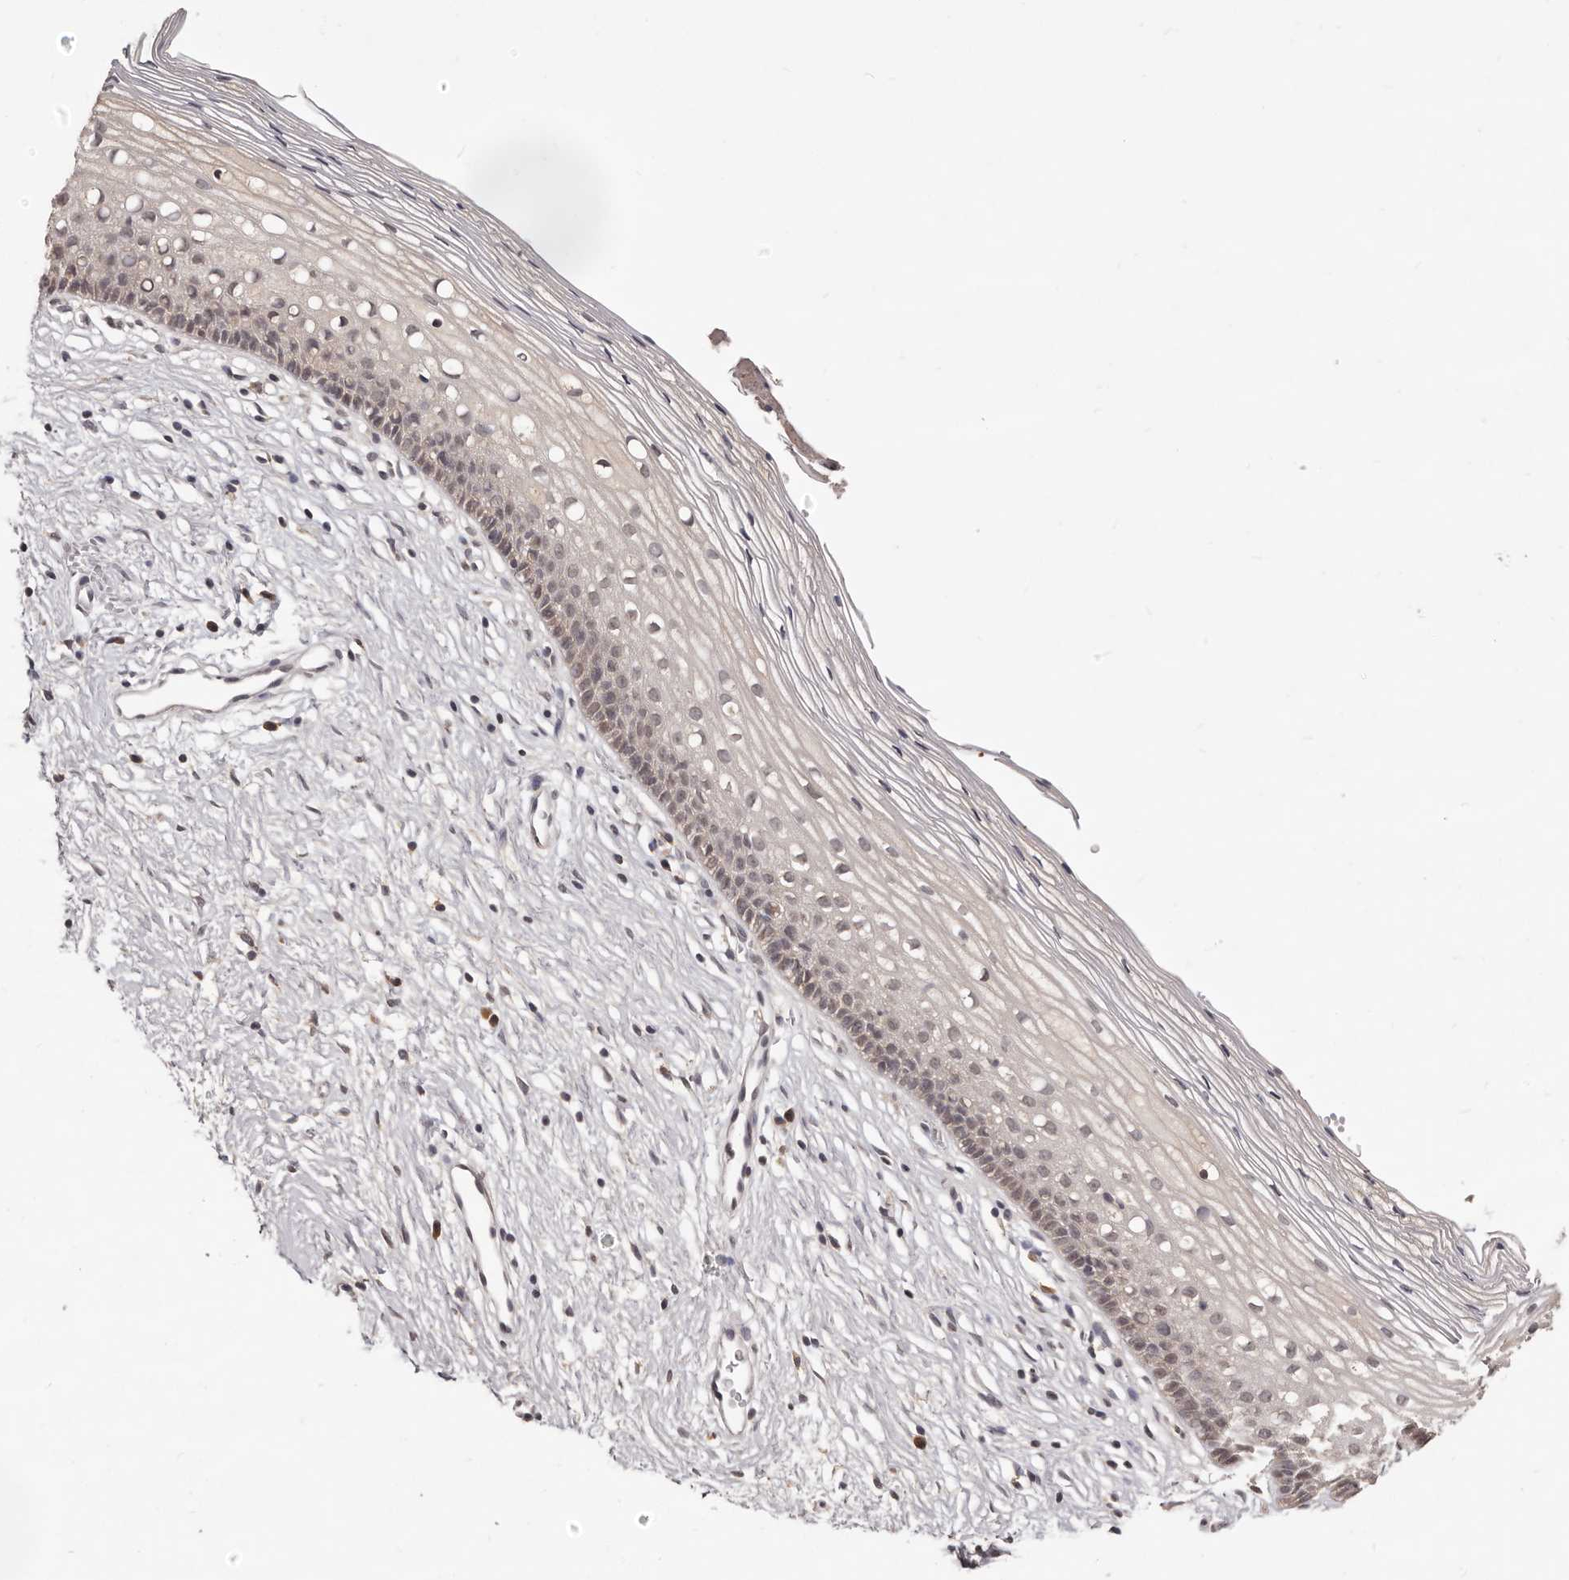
{"staining": {"intensity": "weak", "quantity": "25%-75%", "location": "cytoplasmic/membranous"}, "tissue": "cervix", "cell_type": "Glandular cells", "image_type": "normal", "snomed": [{"axis": "morphology", "description": "Normal tissue, NOS"}, {"axis": "topography", "description": "Cervix"}], "caption": "A micrograph showing weak cytoplasmic/membranous expression in about 25%-75% of glandular cells in normal cervix, as visualized by brown immunohistochemical staining.", "gene": "TSPAN13", "patient": {"sex": "female", "age": 27}}